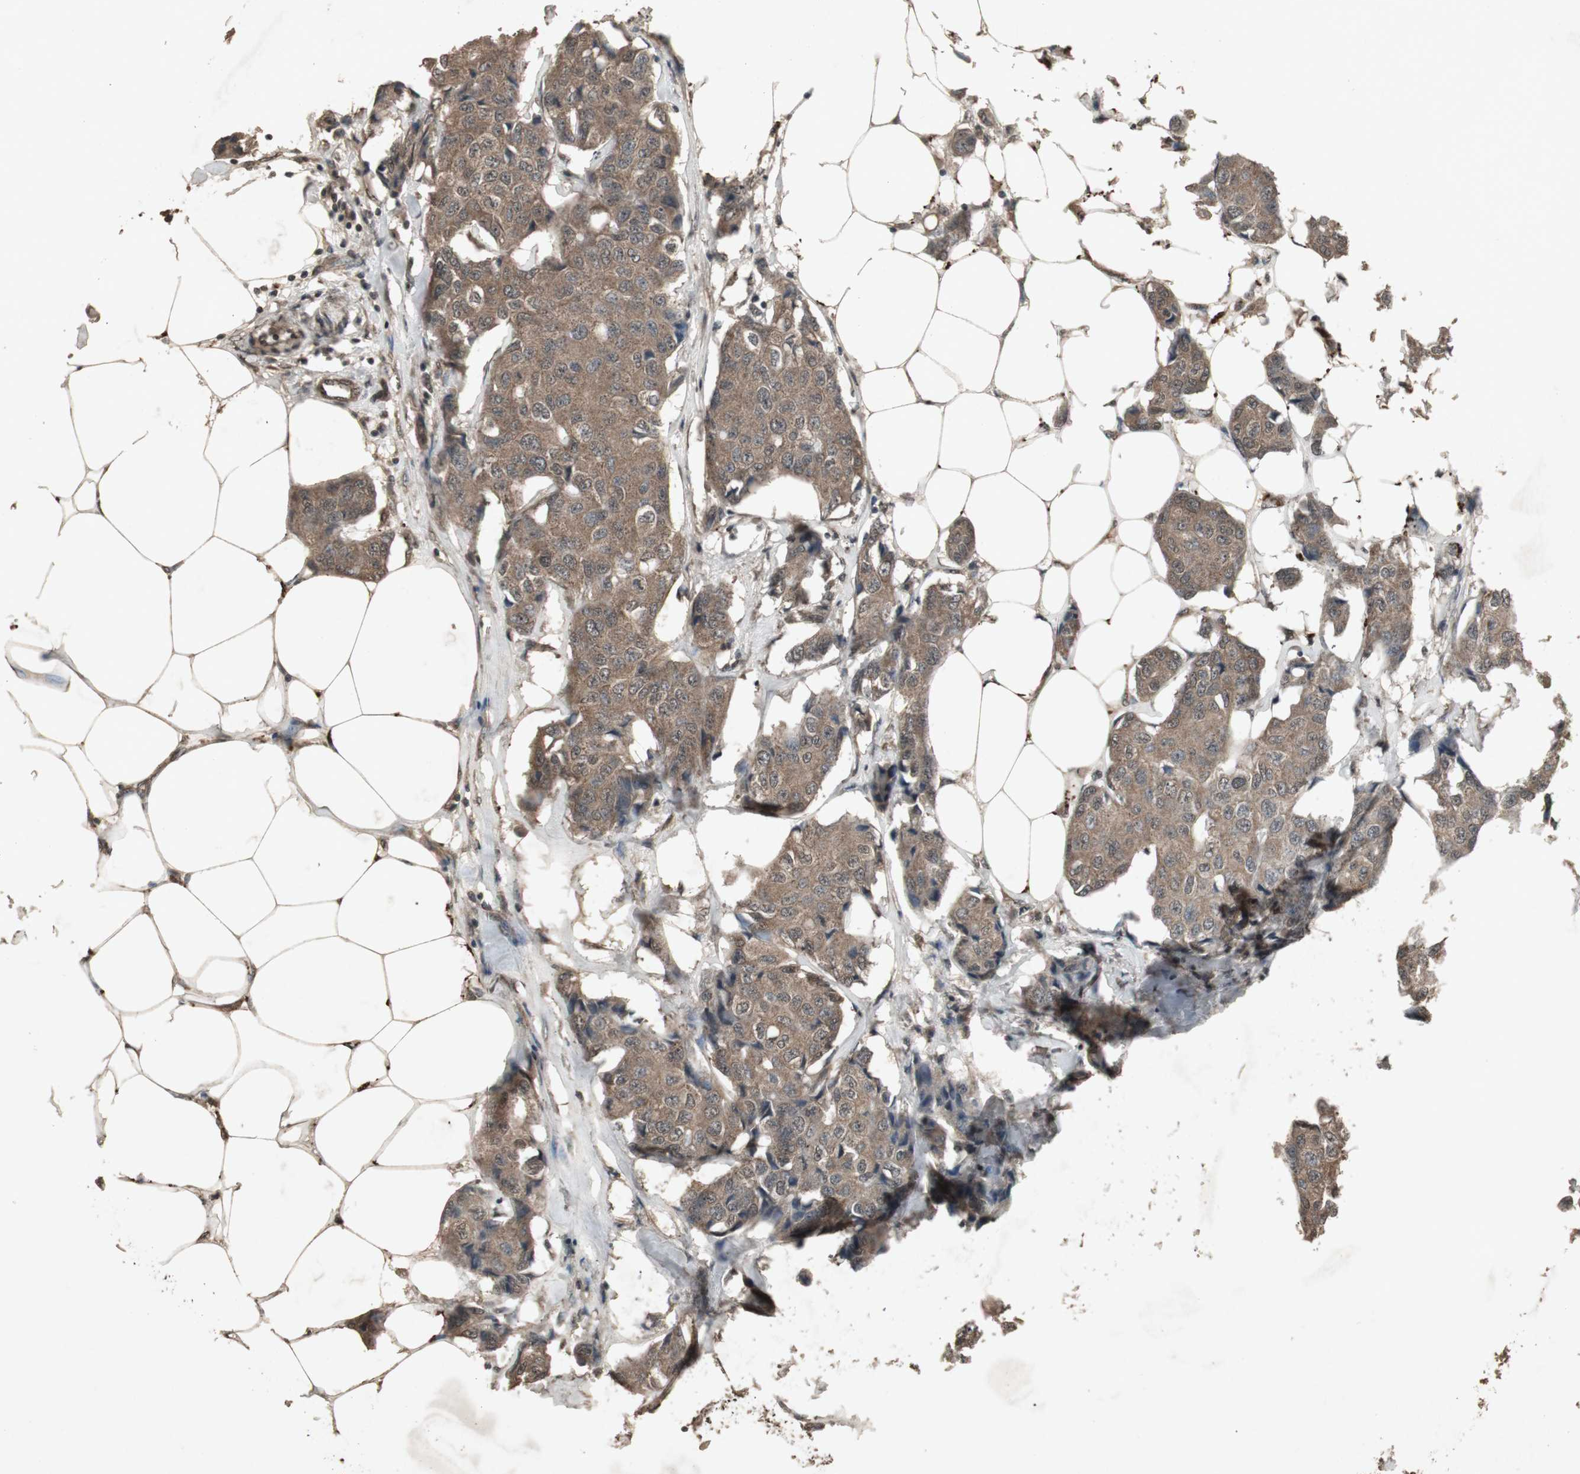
{"staining": {"intensity": "moderate", "quantity": ">75%", "location": "cytoplasmic/membranous,nuclear"}, "tissue": "breast cancer", "cell_type": "Tumor cells", "image_type": "cancer", "snomed": [{"axis": "morphology", "description": "Duct carcinoma"}, {"axis": "topography", "description": "Breast"}], "caption": "Moderate cytoplasmic/membranous and nuclear staining is seen in approximately >75% of tumor cells in invasive ductal carcinoma (breast). (DAB (3,3'-diaminobenzidine) IHC with brightfield microscopy, high magnification).", "gene": "EMX1", "patient": {"sex": "female", "age": 80}}